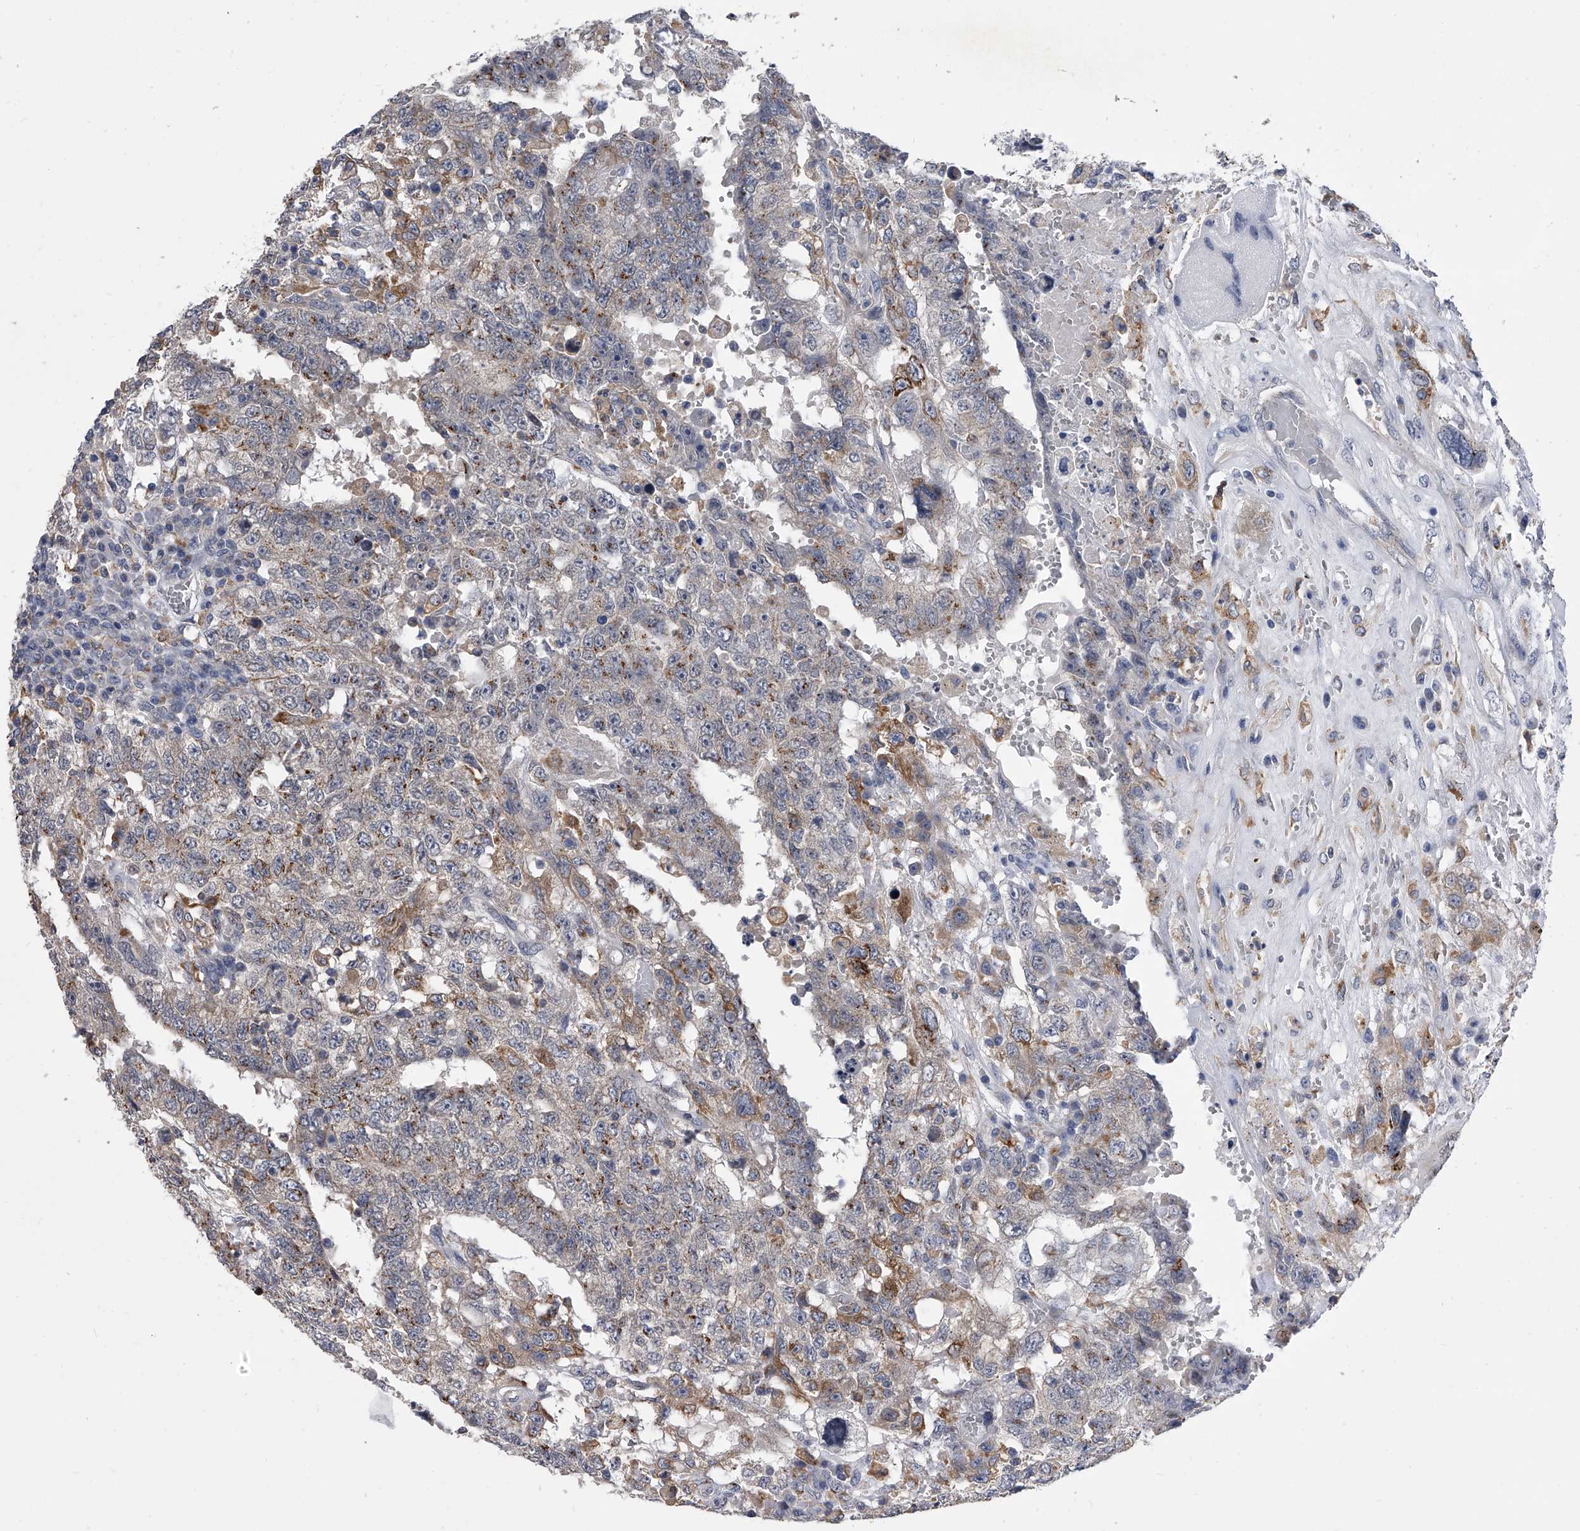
{"staining": {"intensity": "negative", "quantity": "none", "location": "none"}, "tissue": "testis cancer", "cell_type": "Tumor cells", "image_type": "cancer", "snomed": [{"axis": "morphology", "description": "Carcinoma, Embryonal, NOS"}, {"axis": "topography", "description": "Testis"}], "caption": "Immunohistochemistry histopathology image of neoplastic tissue: testis cancer stained with DAB reveals no significant protein positivity in tumor cells.", "gene": "MAP4K3", "patient": {"sex": "male", "age": 26}}